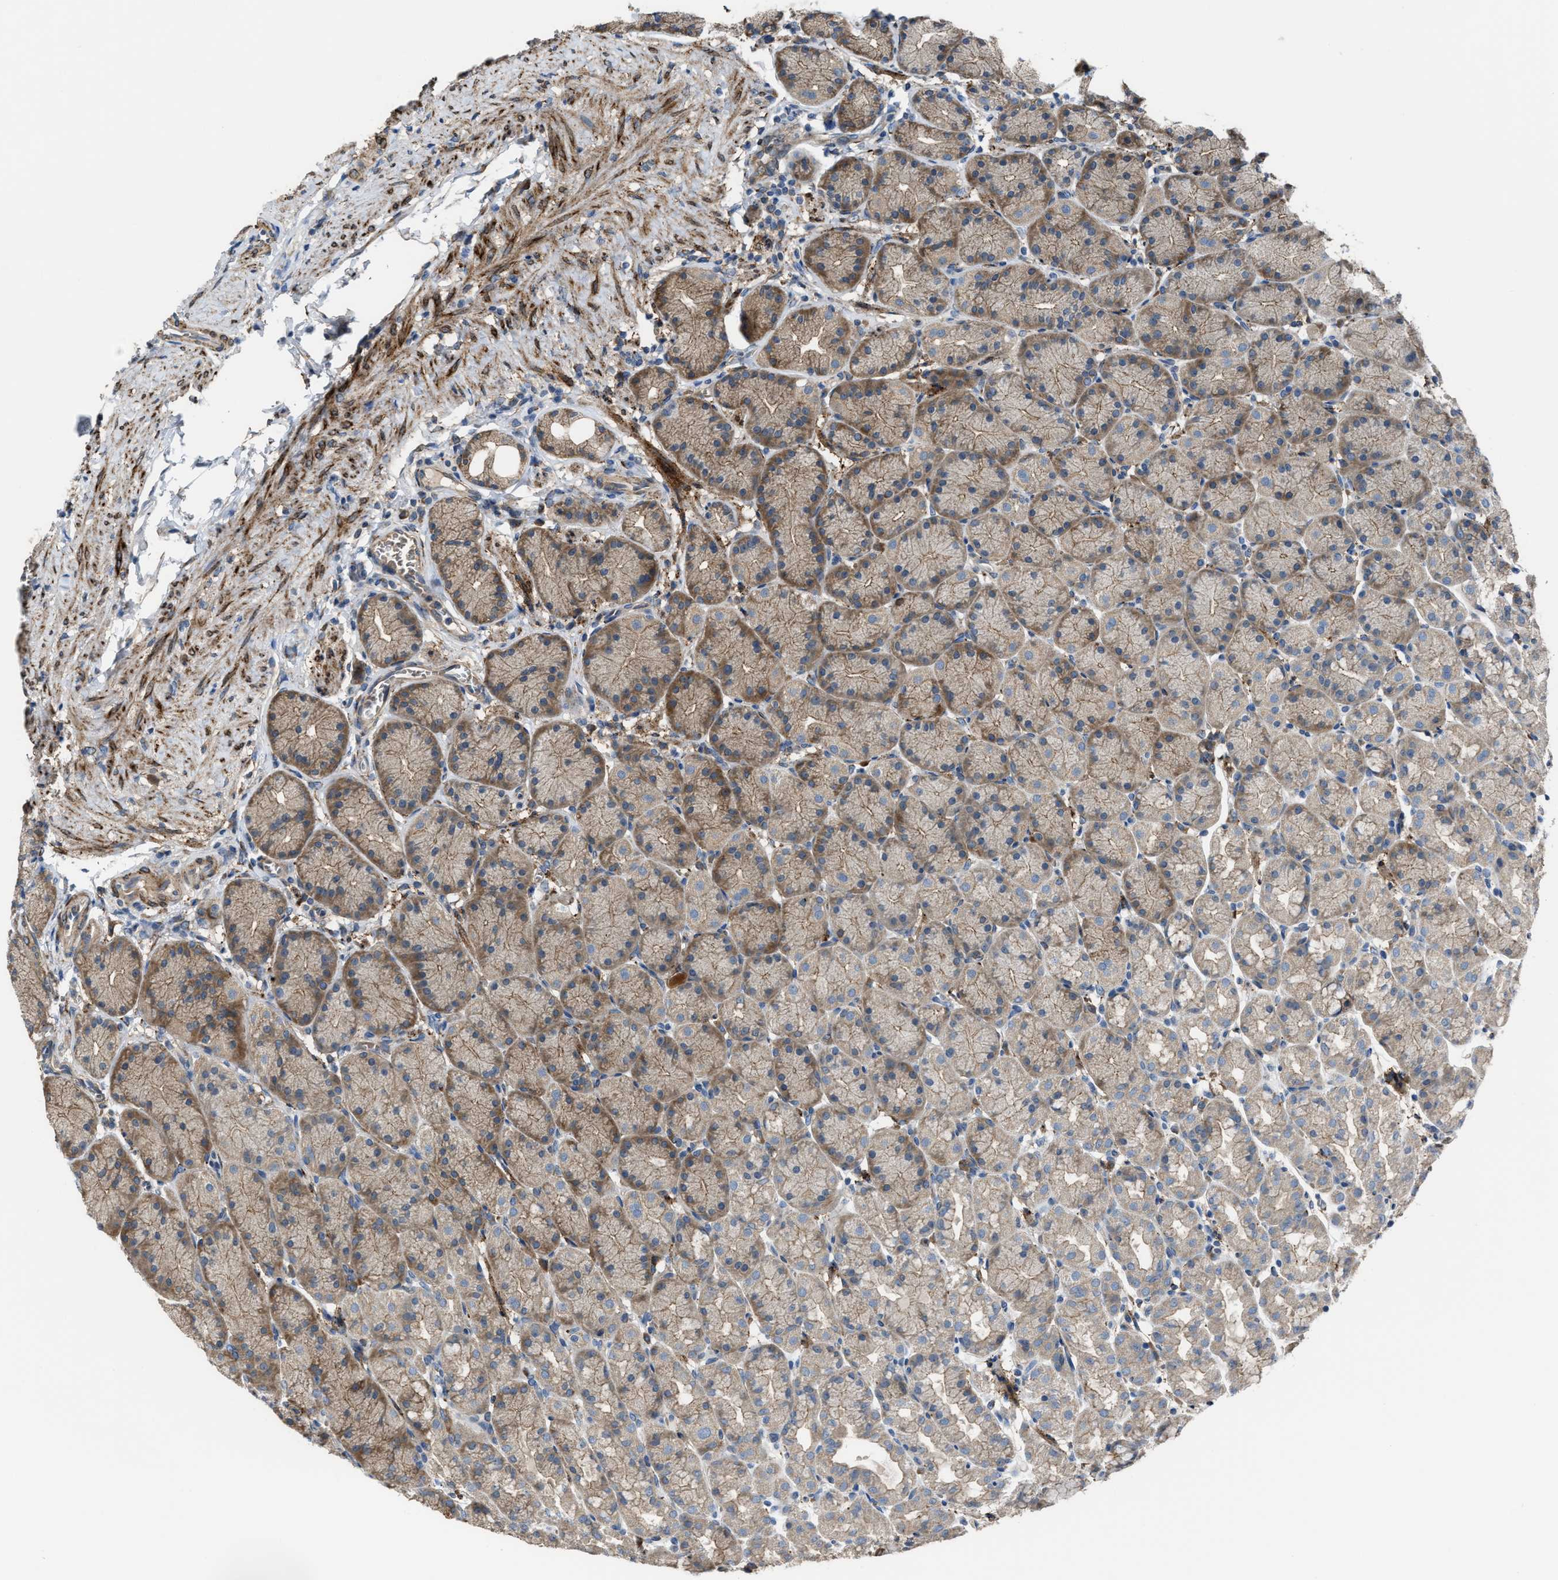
{"staining": {"intensity": "weak", "quantity": "25%-75%", "location": "cytoplasmic/membranous"}, "tissue": "stomach", "cell_type": "Glandular cells", "image_type": "normal", "snomed": [{"axis": "morphology", "description": "Normal tissue, NOS"}, {"axis": "topography", "description": "Stomach"}], "caption": "Brown immunohistochemical staining in normal stomach displays weak cytoplasmic/membranous positivity in about 25%-75% of glandular cells. The staining was performed using DAB (3,3'-diaminobenzidine), with brown indicating positive protein expression. Nuclei are stained blue with hematoxylin.", "gene": "SELENOM", "patient": {"sex": "male", "age": 42}}